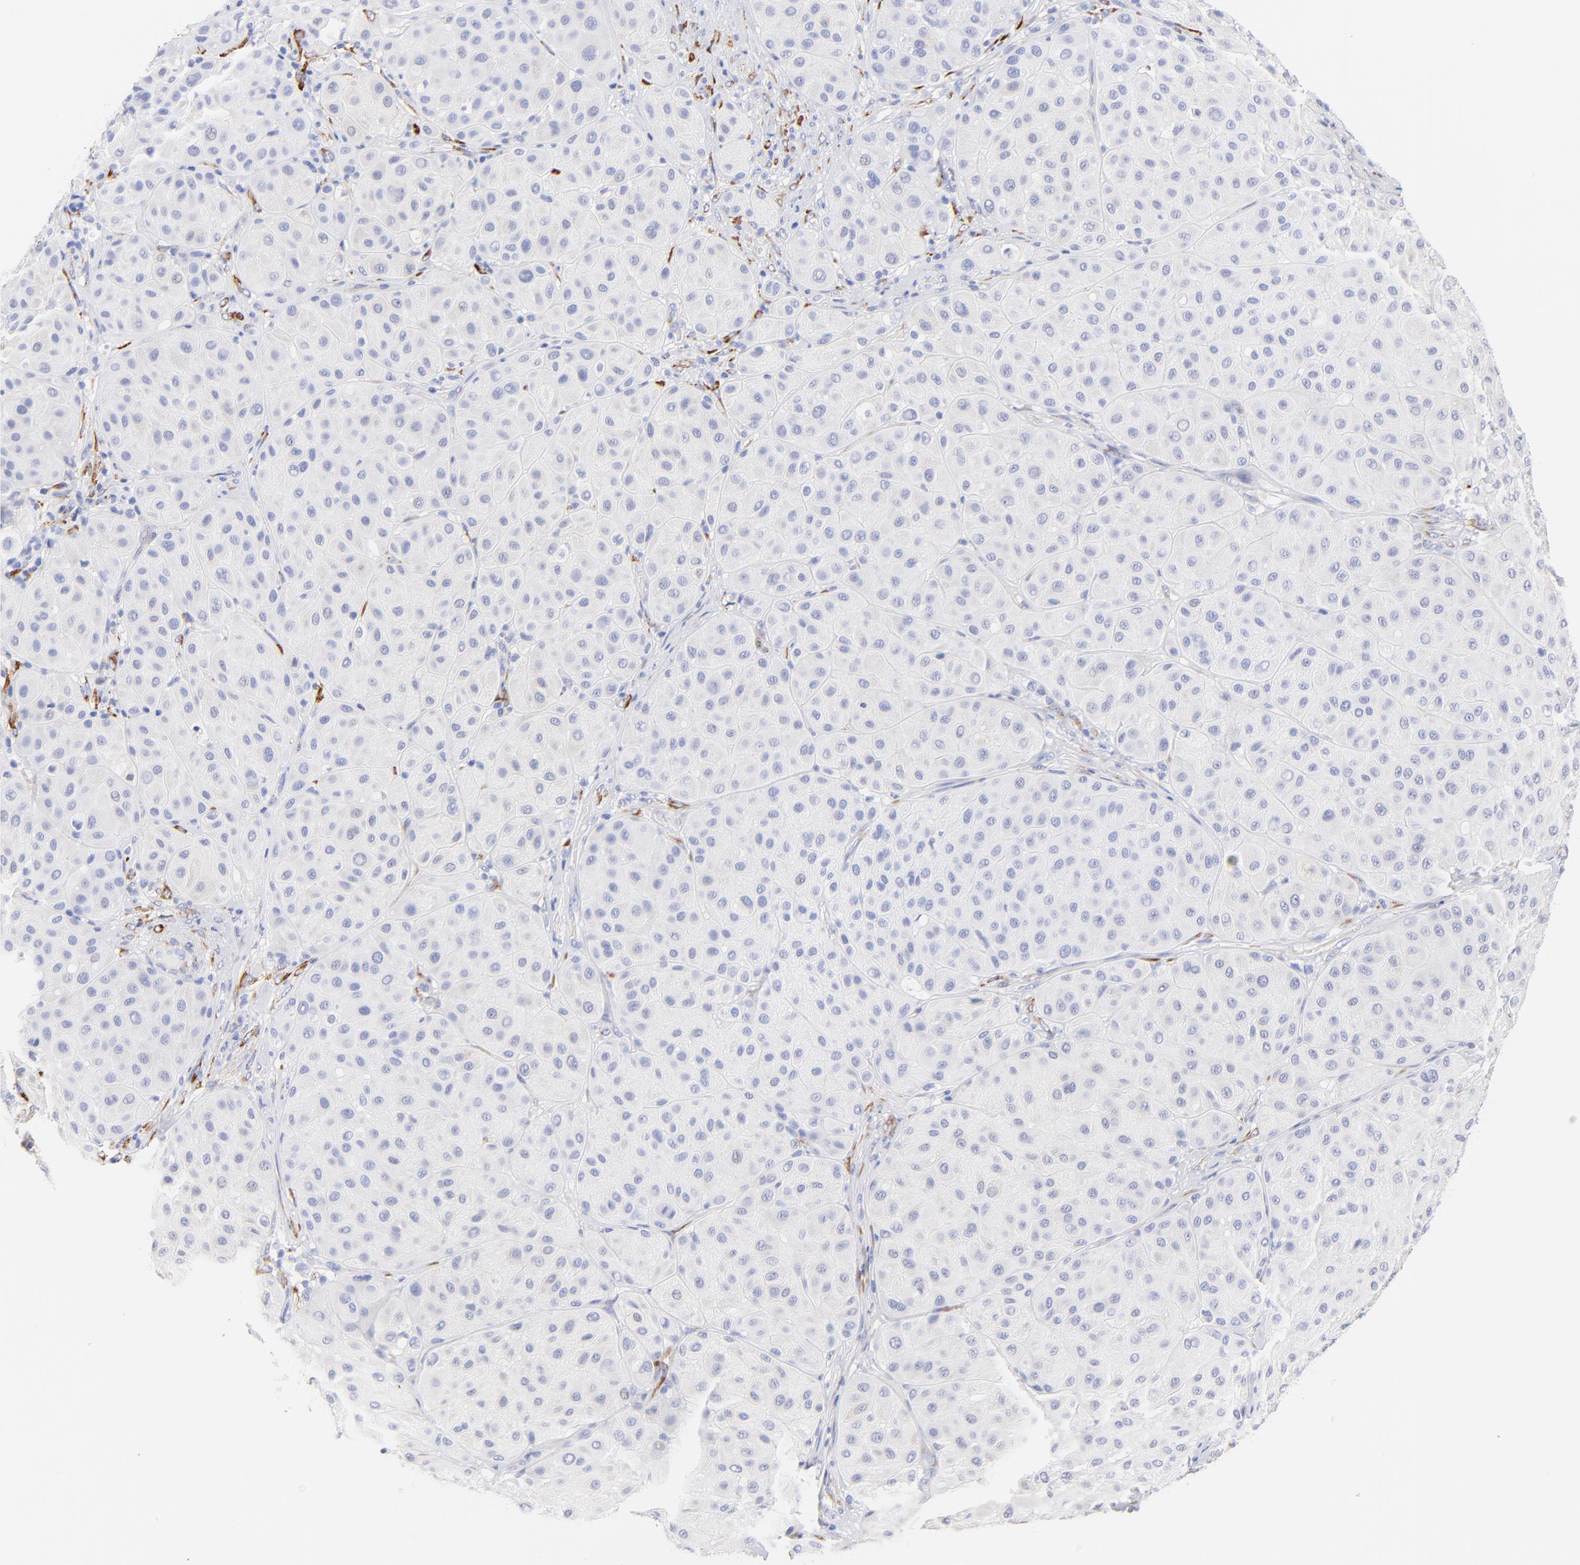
{"staining": {"intensity": "negative", "quantity": "none", "location": "none"}, "tissue": "melanoma", "cell_type": "Tumor cells", "image_type": "cancer", "snomed": [{"axis": "morphology", "description": "Normal tissue, NOS"}, {"axis": "morphology", "description": "Malignant melanoma, Metastatic site"}, {"axis": "topography", "description": "Skin"}], "caption": "An immunohistochemistry photomicrograph of melanoma is shown. There is no staining in tumor cells of melanoma.", "gene": "C1QTNF6", "patient": {"sex": "male", "age": 41}}